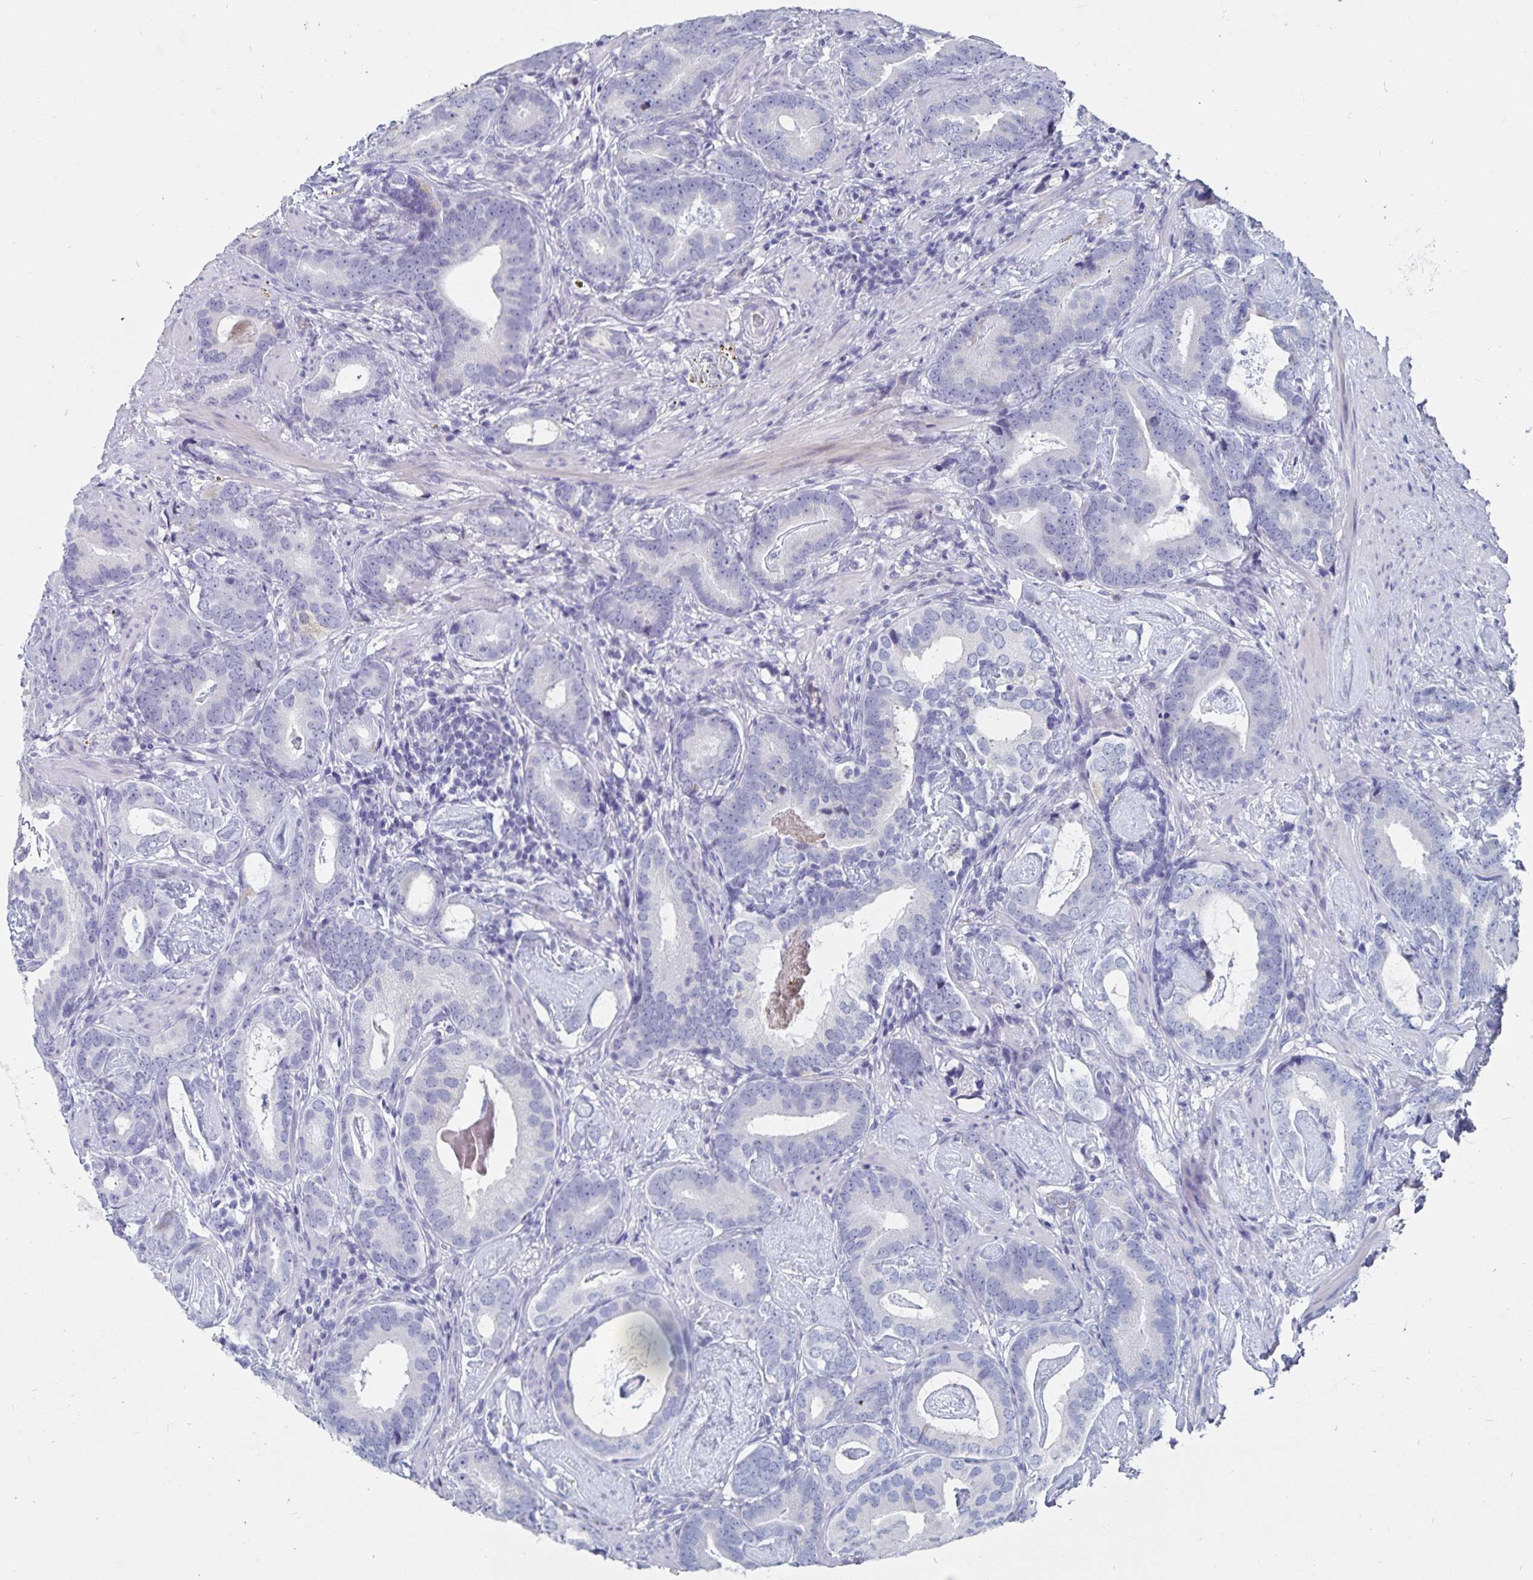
{"staining": {"intensity": "negative", "quantity": "none", "location": "none"}, "tissue": "prostate cancer", "cell_type": "Tumor cells", "image_type": "cancer", "snomed": [{"axis": "morphology", "description": "Adenocarcinoma, Low grade"}, {"axis": "topography", "description": "Prostate and seminal vesicle, NOS"}], "caption": "Immunohistochemistry (IHC) image of human prostate adenocarcinoma (low-grade) stained for a protein (brown), which exhibits no positivity in tumor cells. (Brightfield microscopy of DAB (3,3'-diaminobenzidine) IHC at high magnification).", "gene": "CFAP69", "patient": {"sex": "male", "age": 71}}